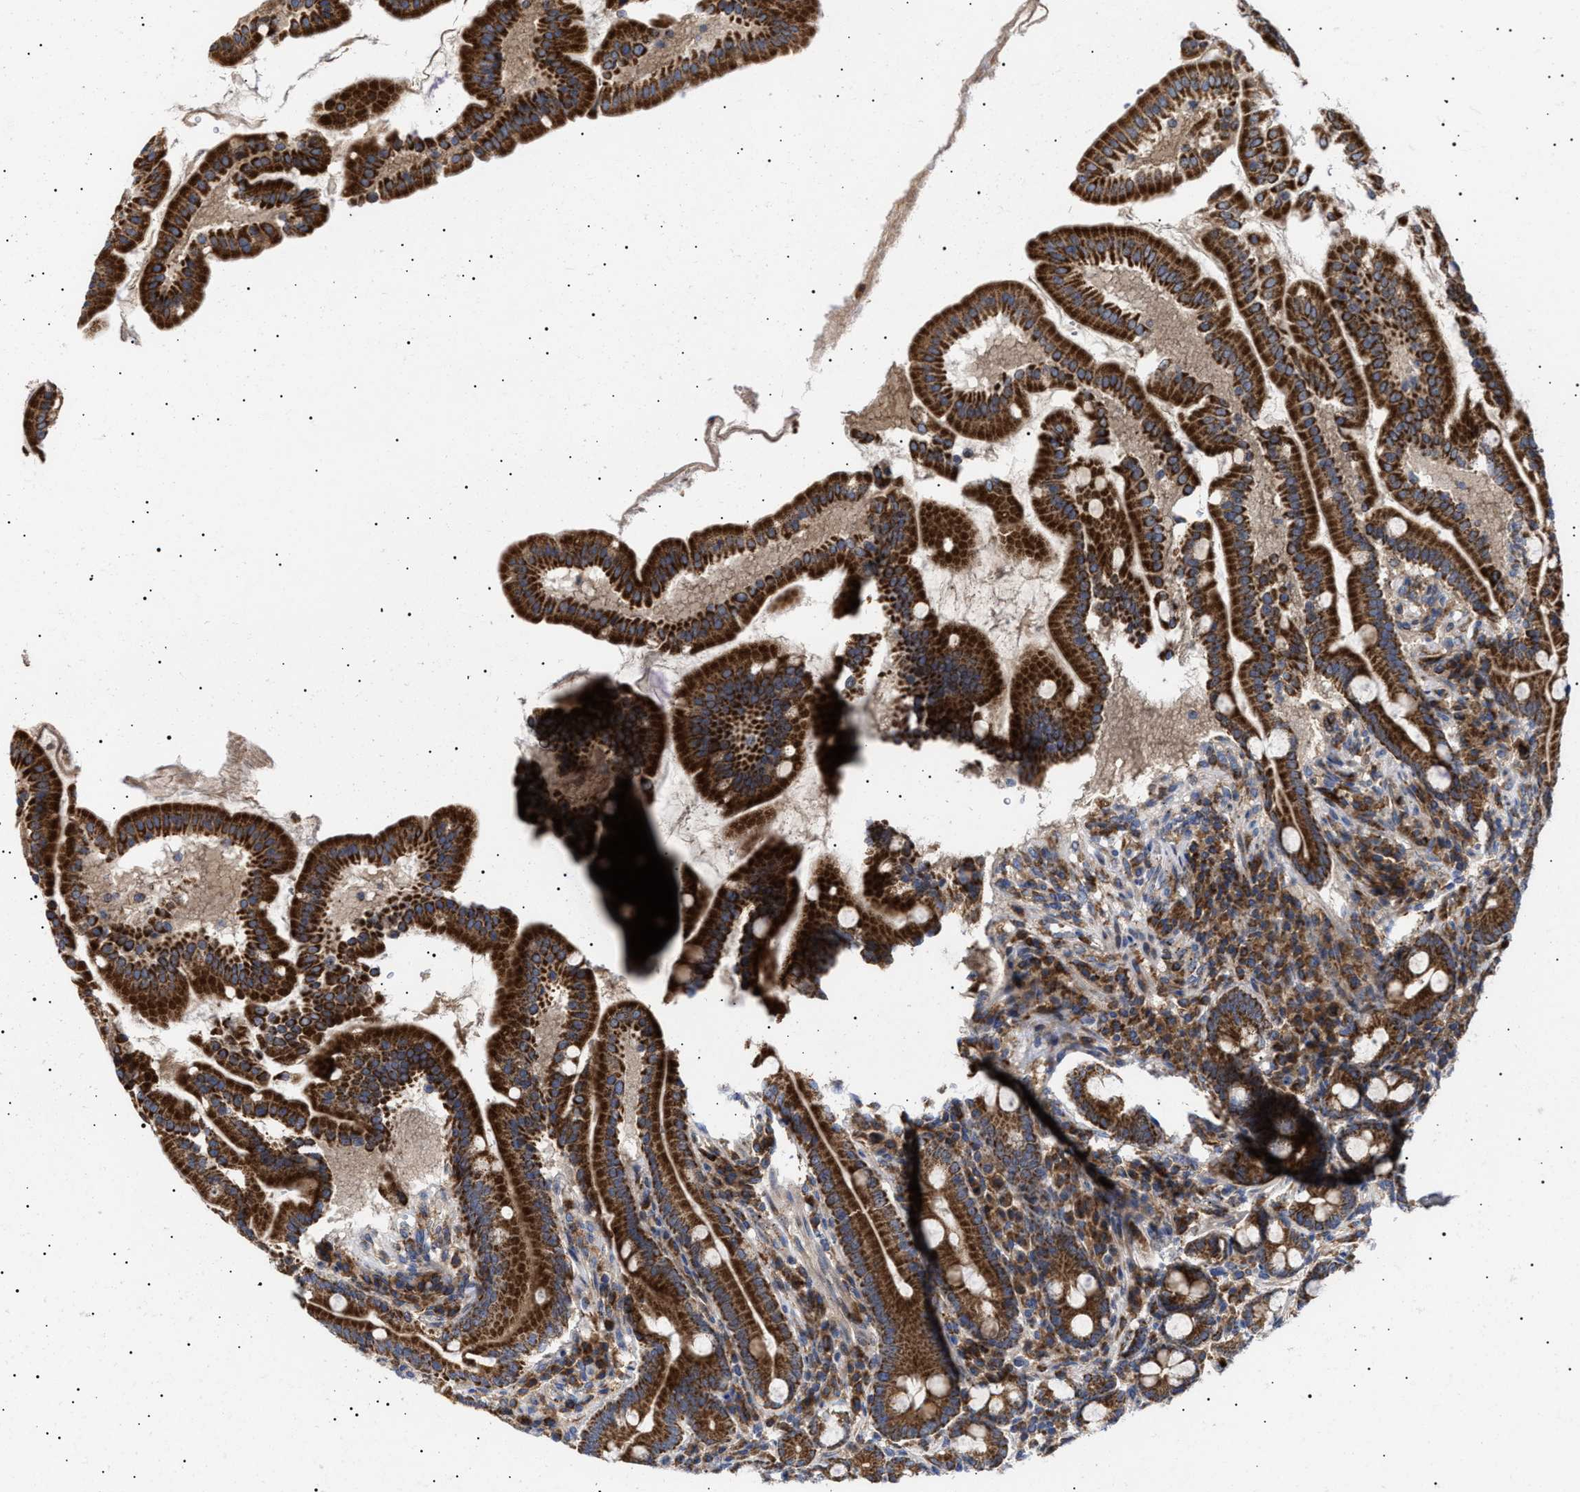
{"staining": {"intensity": "strong", "quantity": ">75%", "location": "cytoplasmic/membranous"}, "tissue": "duodenum", "cell_type": "Glandular cells", "image_type": "normal", "snomed": [{"axis": "morphology", "description": "Normal tissue, NOS"}, {"axis": "topography", "description": "Duodenum"}], "caption": "The immunohistochemical stain highlights strong cytoplasmic/membranous expression in glandular cells of benign duodenum.", "gene": "MRPL10", "patient": {"sex": "male", "age": 50}}